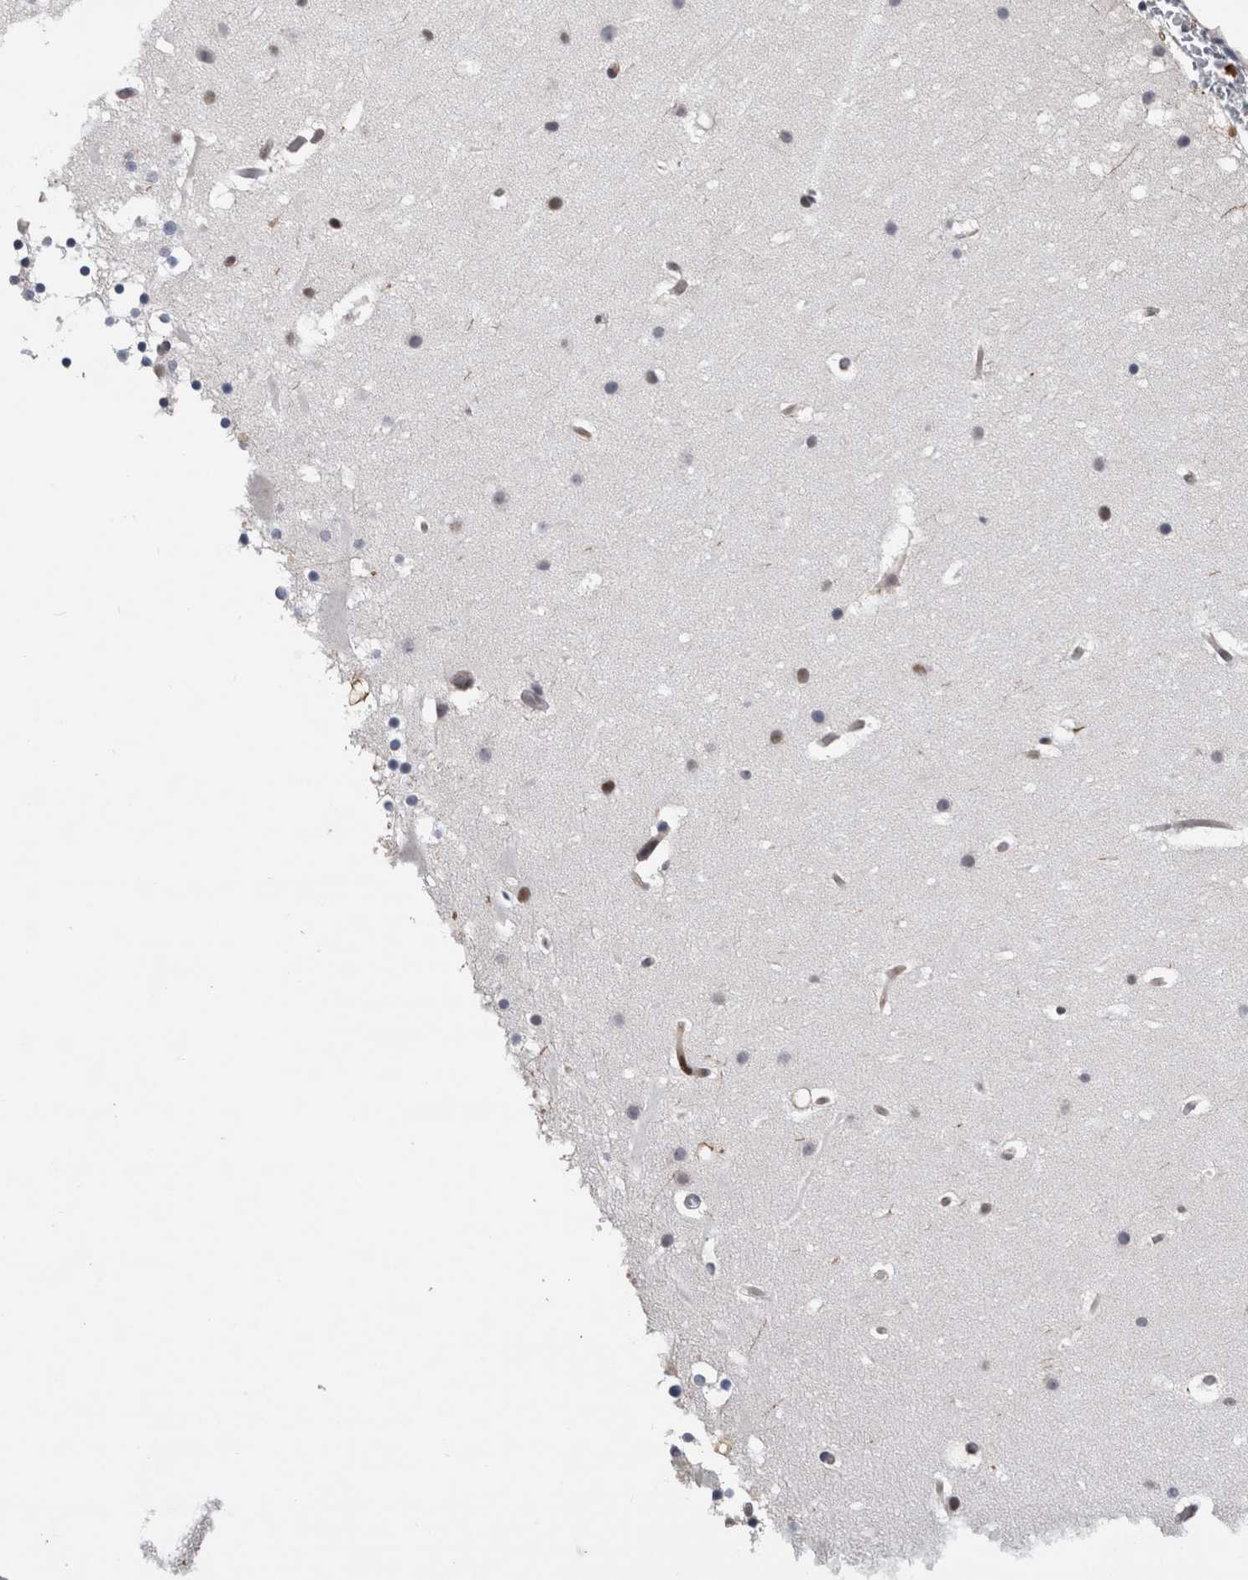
{"staining": {"intensity": "negative", "quantity": "none", "location": "none"}, "tissue": "cerebellum", "cell_type": "Cells in granular layer", "image_type": "normal", "snomed": [{"axis": "morphology", "description": "Normal tissue, NOS"}, {"axis": "topography", "description": "Cerebellum"}], "caption": "Immunohistochemical staining of benign human cerebellum reveals no significant staining in cells in granular layer.", "gene": "POLD2", "patient": {"sex": "male", "age": 57}}